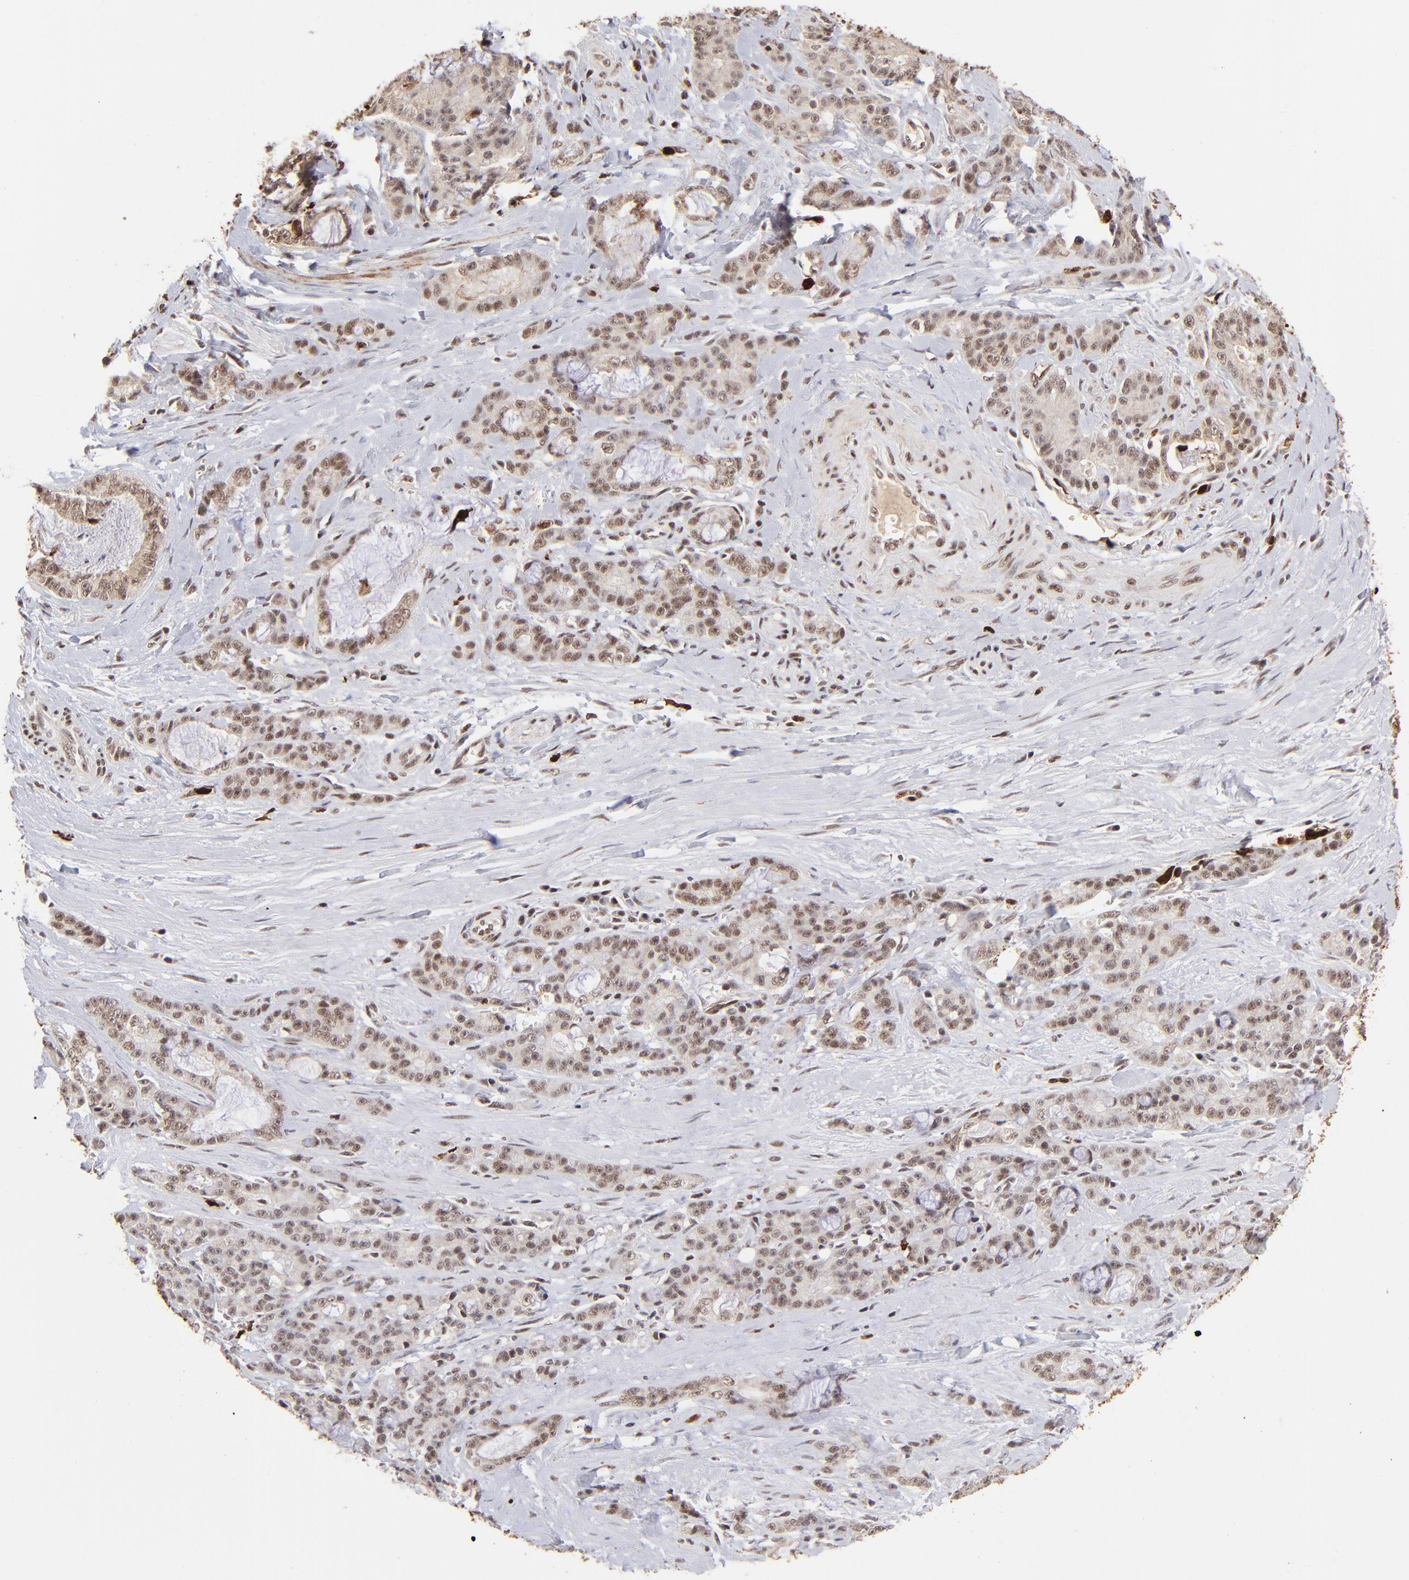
{"staining": {"intensity": "moderate", "quantity": ">75%", "location": "cytoplasmic/membranous,nuclear"}, "tissue": "pancreatic cancer", "cell_type": "Tumor cells", "image_type": "cancer", "snomed": [{"axis": "morphology", "description": "Adenocarcinoma, NOS"}, {"axis": "topography", "description": "Pancreas"}], "caption": "Adenocarcinoma (pancreatic) was stained to show a protein in brown. There is medium levels of moderate cytoplasmic/membranous and nuclear positivity in approximately >75% of tumor cells.", "gene": "ZFX", "patient": {"sex": "female", "age": 73}}